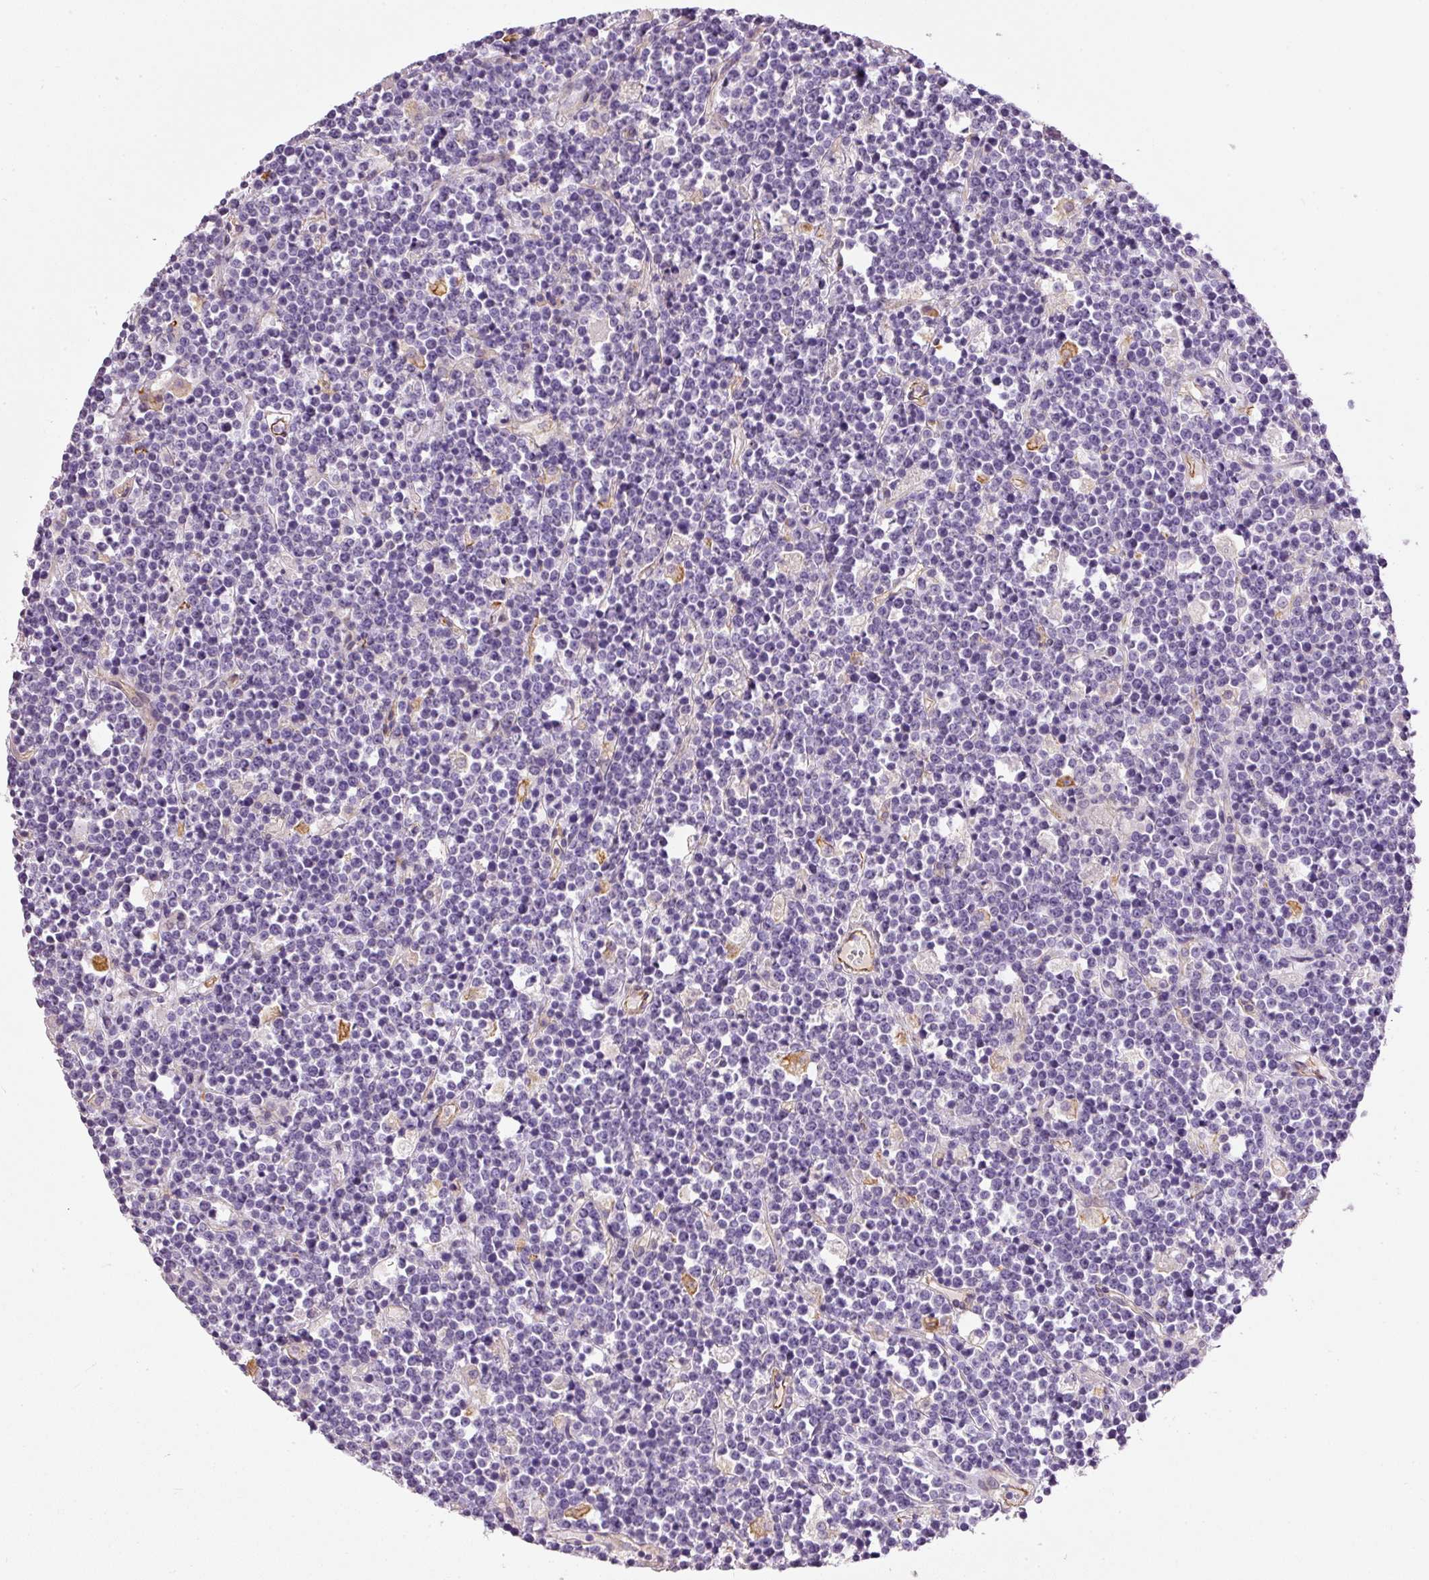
{"staining": {"intensity": "negative", "quantity": "none", "location": "none"}, "tissue": "lymphoma", "cell_type": "Tumor cells", "image_type": "cancer", "snomed": [{"axis": "morphology", "description": "Malignant lymphoma, non-Hodgkin's type, High grade"}, {"axis": "topography", "description": "Ovary"}], "caption": "This is an IHC photomicrograph of lymphoma. There is no positivity in tumor cells.", "gene": "OSR2", "patient": {"sex": "female", "age": 56}}